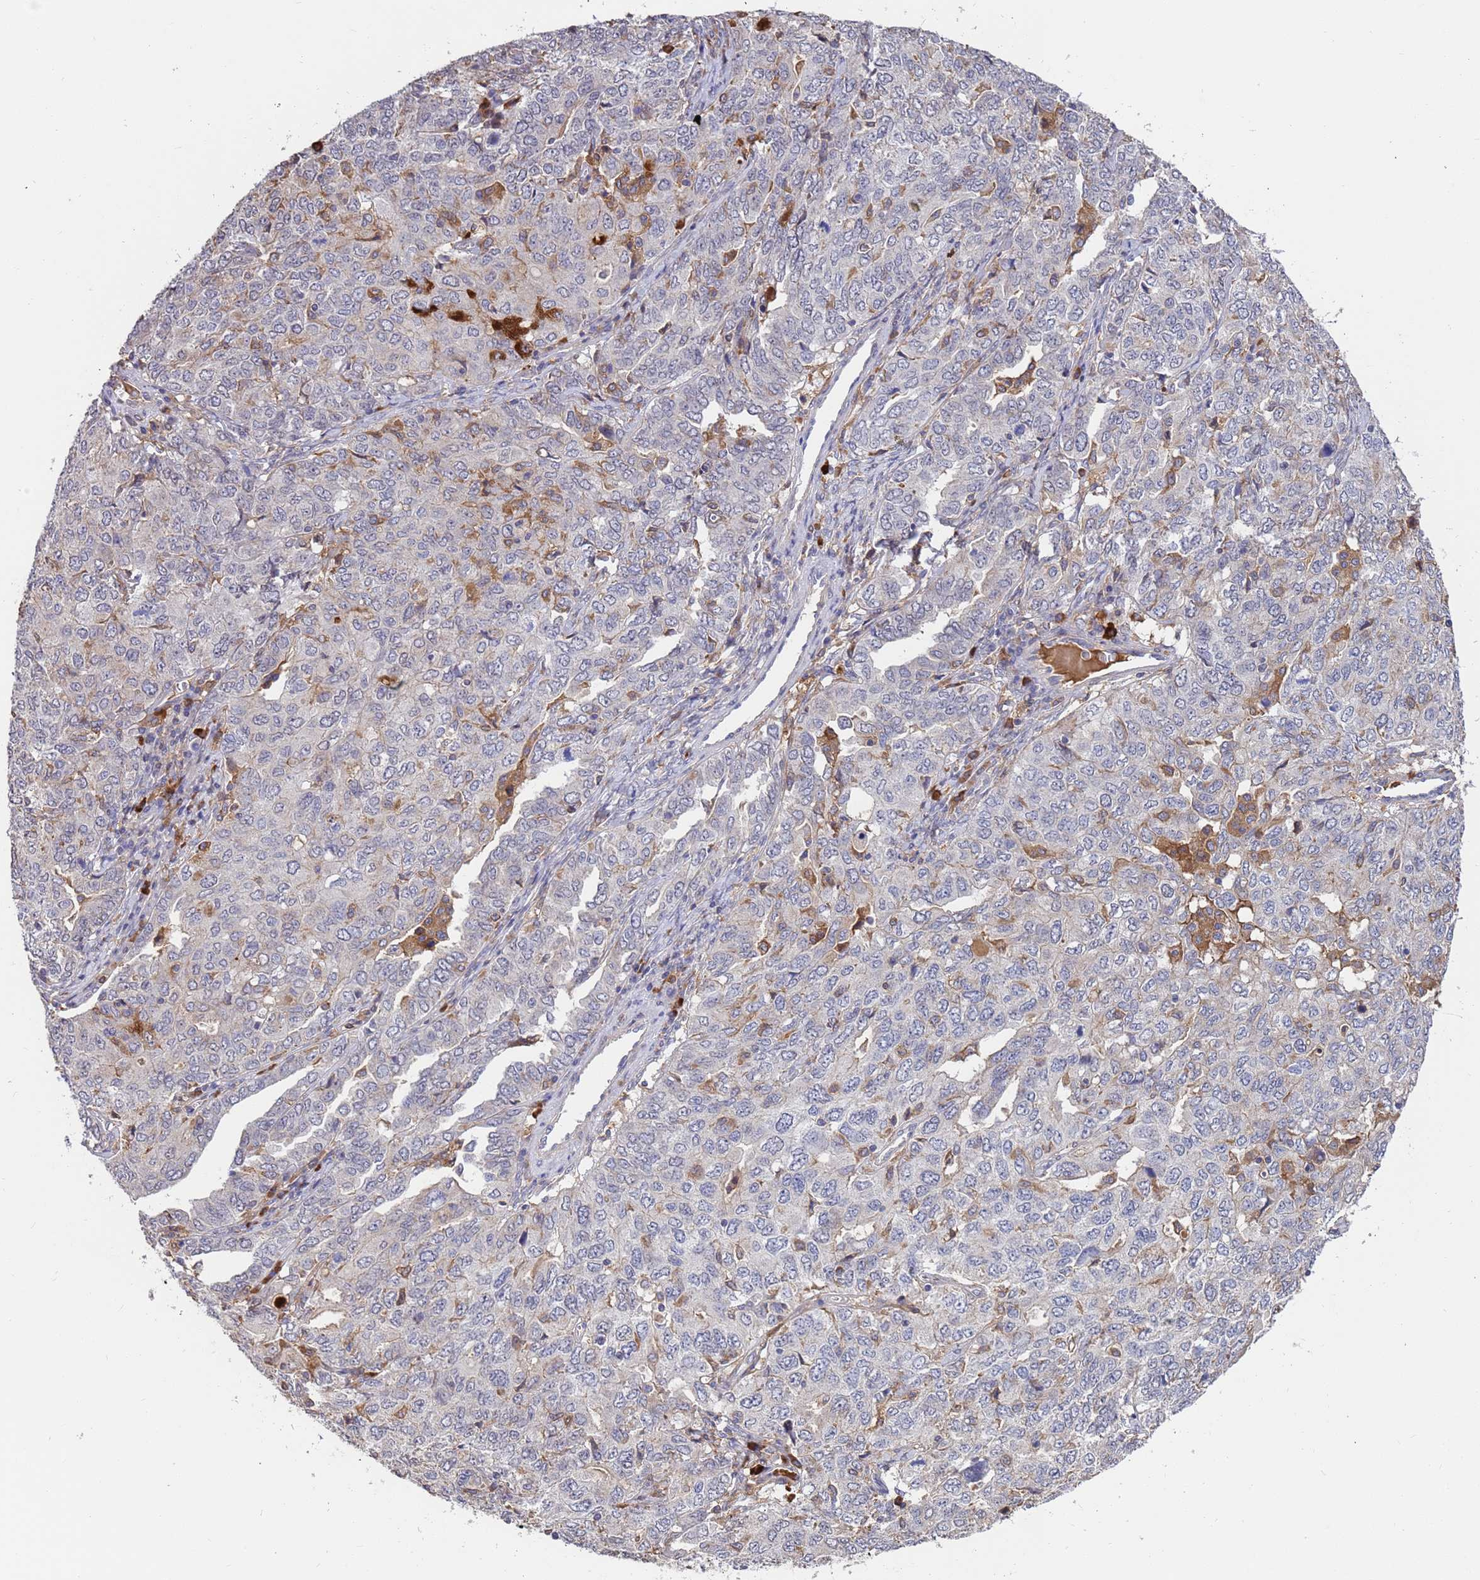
{"staining": {"intensity": "negative", "quantity": "none", "location": "none"}, "tissue": "ovarian cancer", "cell_type": "Tumor cells", "image_type": "cancer", "snomed": [{"axis": "morphology", "description": "Carcinoma, endometroid"}, {"axis": "topography", "description": "Ovary"}], "caption": "Immunohistochemistry (IHC) of human endometroid carcinoma (ovarian) reveals no expression in tumor cells.", "gene": "AMPD3", "patient": {"sex": "female", "age": 62}}